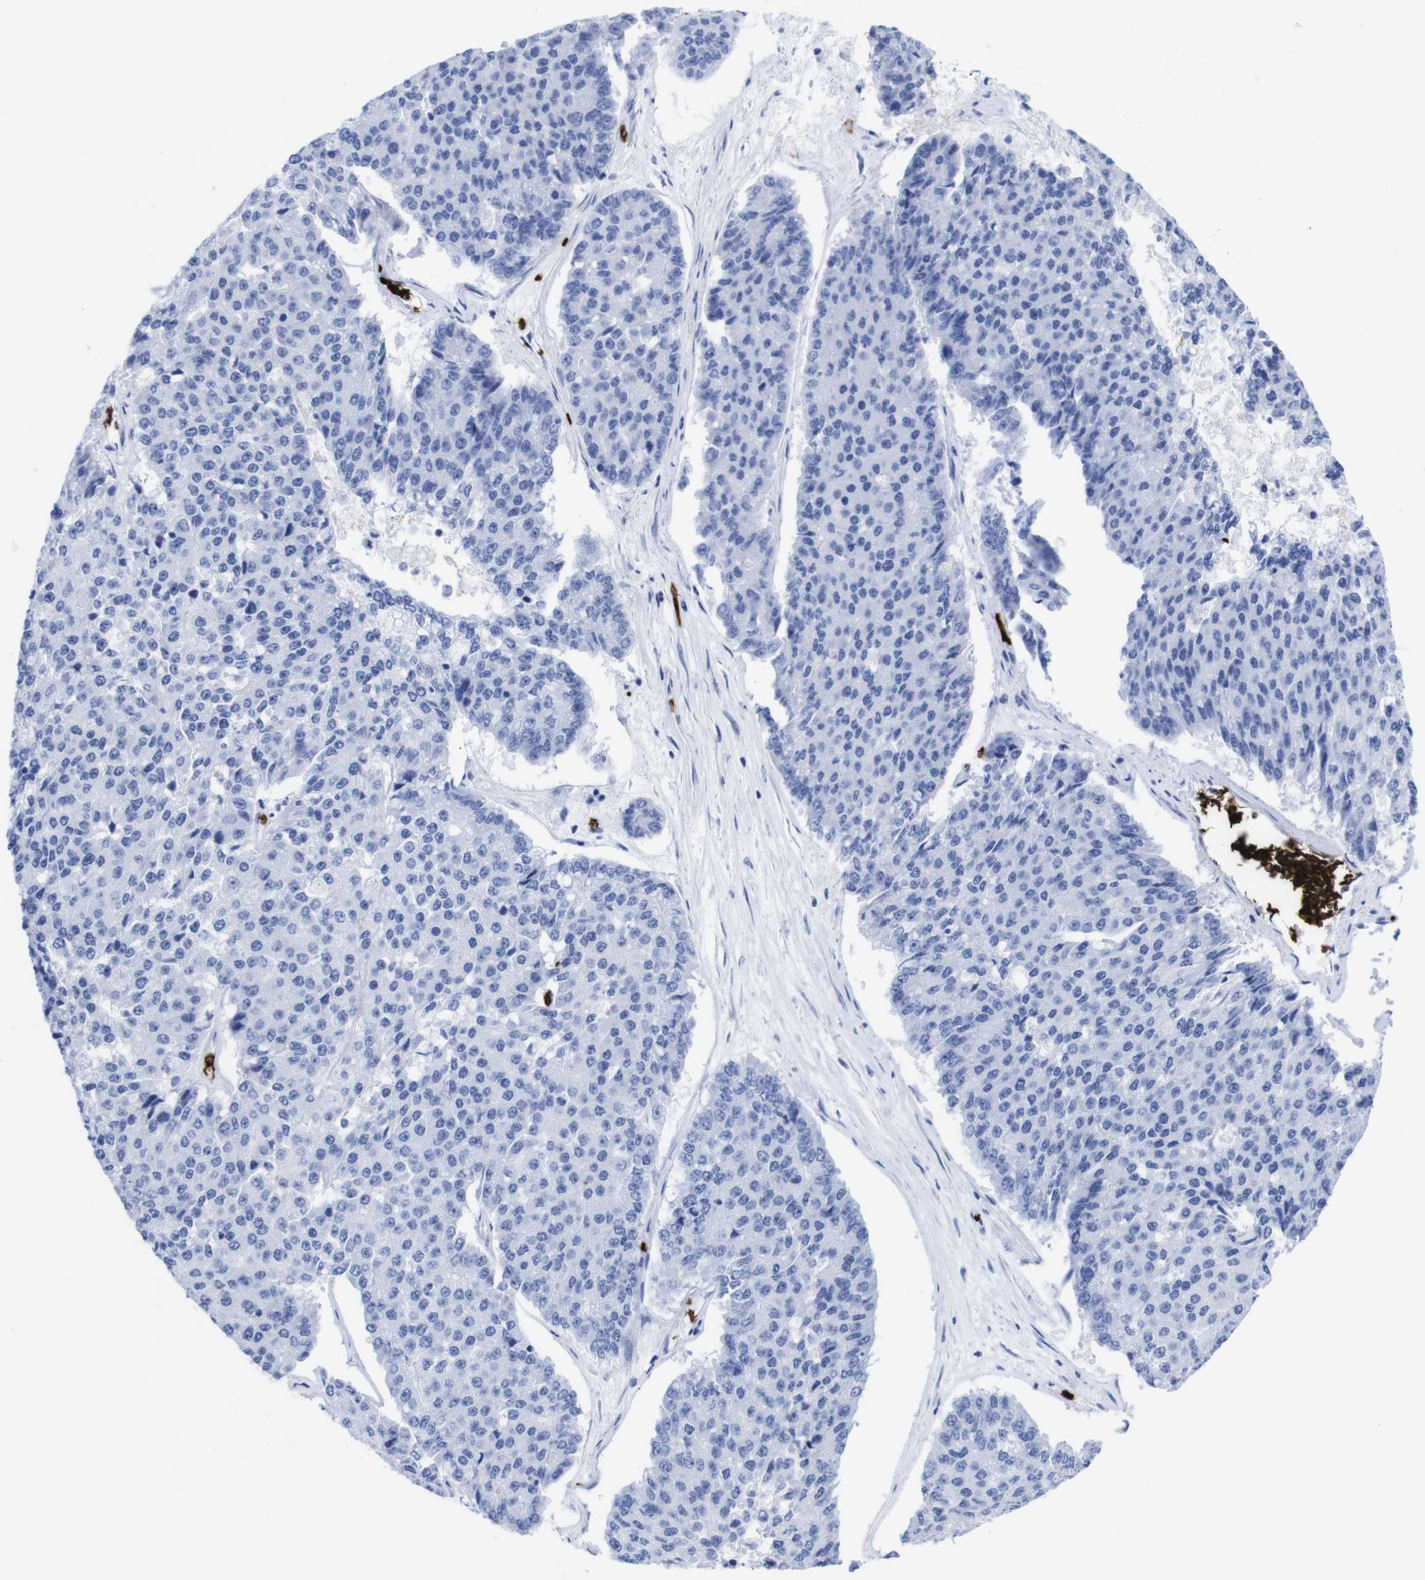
{"staining": {"intensity": "negative", "quantity": "none", "location": "none"}, "tissue": "pancreatic cancer", "cell_type": "Tumor cells", "image_type": "cancer", "snomed": [{"axis": "morphology", "description": "Adenocarcinoma, NOS"}, {"axis": "topography", "description": "Pancreas"}], "caption": "The immunohistochemistry image has no significant expression in tumor cells of pancreatic cancer tissue.", "gene": "S1PR2", "patient": {"sex": "male", "age": 50}}